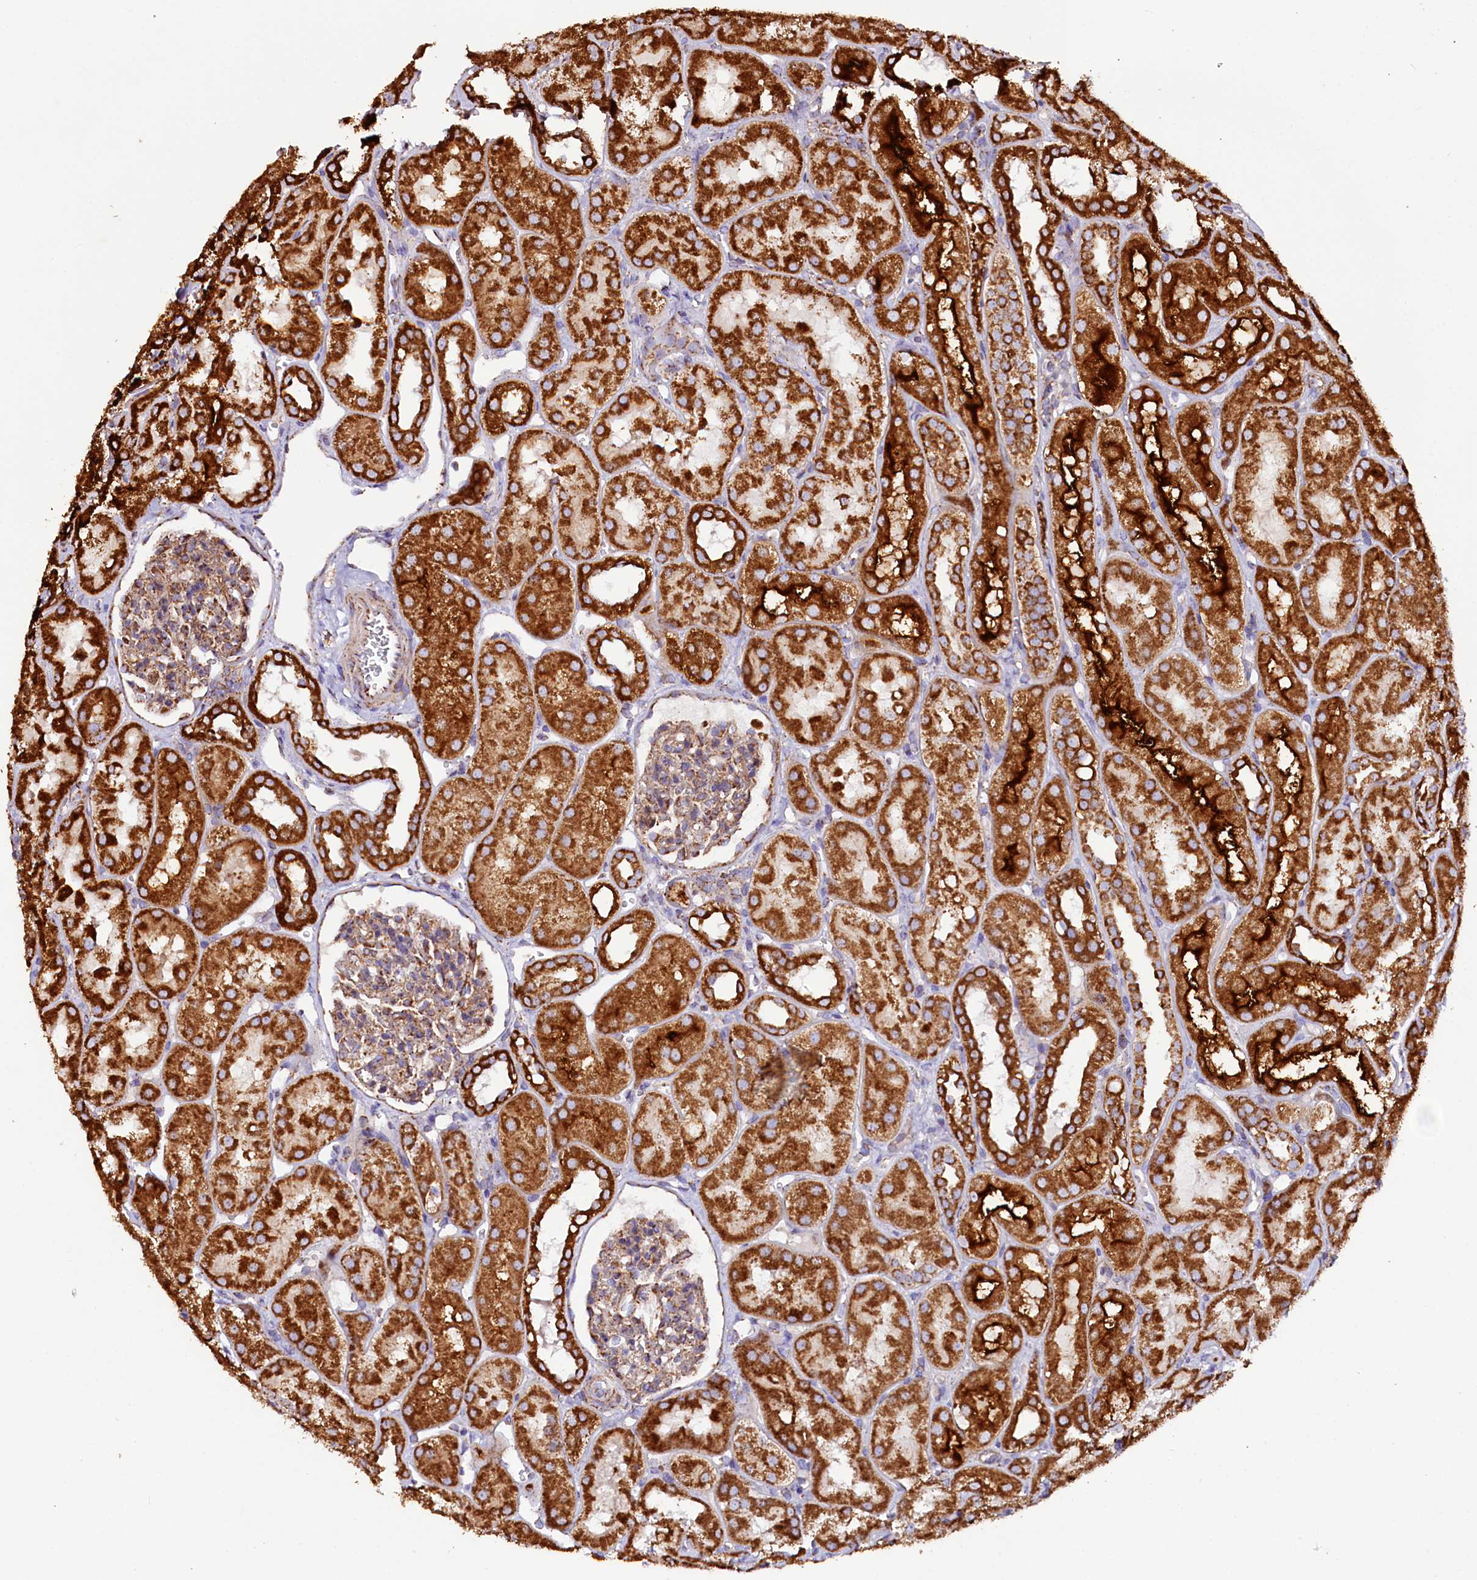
{"staining": {"intensity": "moderate", "quantity": ">75%", "location": "cytoplasmic/membranous"}, "tissue": "kidney", "cell_type": "Cells in glomeruli", "image_type": "normal", "snomed": [{"axis": "morphology", "description": "Normal tissue, NOS"}, {"axis": "topography", "description": "Kidney"}, {"axis": "topography", "description": "Urinary bladder"}], "caption": "Kidney stained for a protein exhibits moderate cytoplasmic/membranous positivity in cells in glomeruli. The staining was performed using DAB (3,3'-diaminobenzidine) to visualize the protein expression in brown, while the nuclei were stained in blue with hematoxylin (Magnification: 20x).", "gene": "APLP2", "patient": {"sex": "male", "age": 16}}